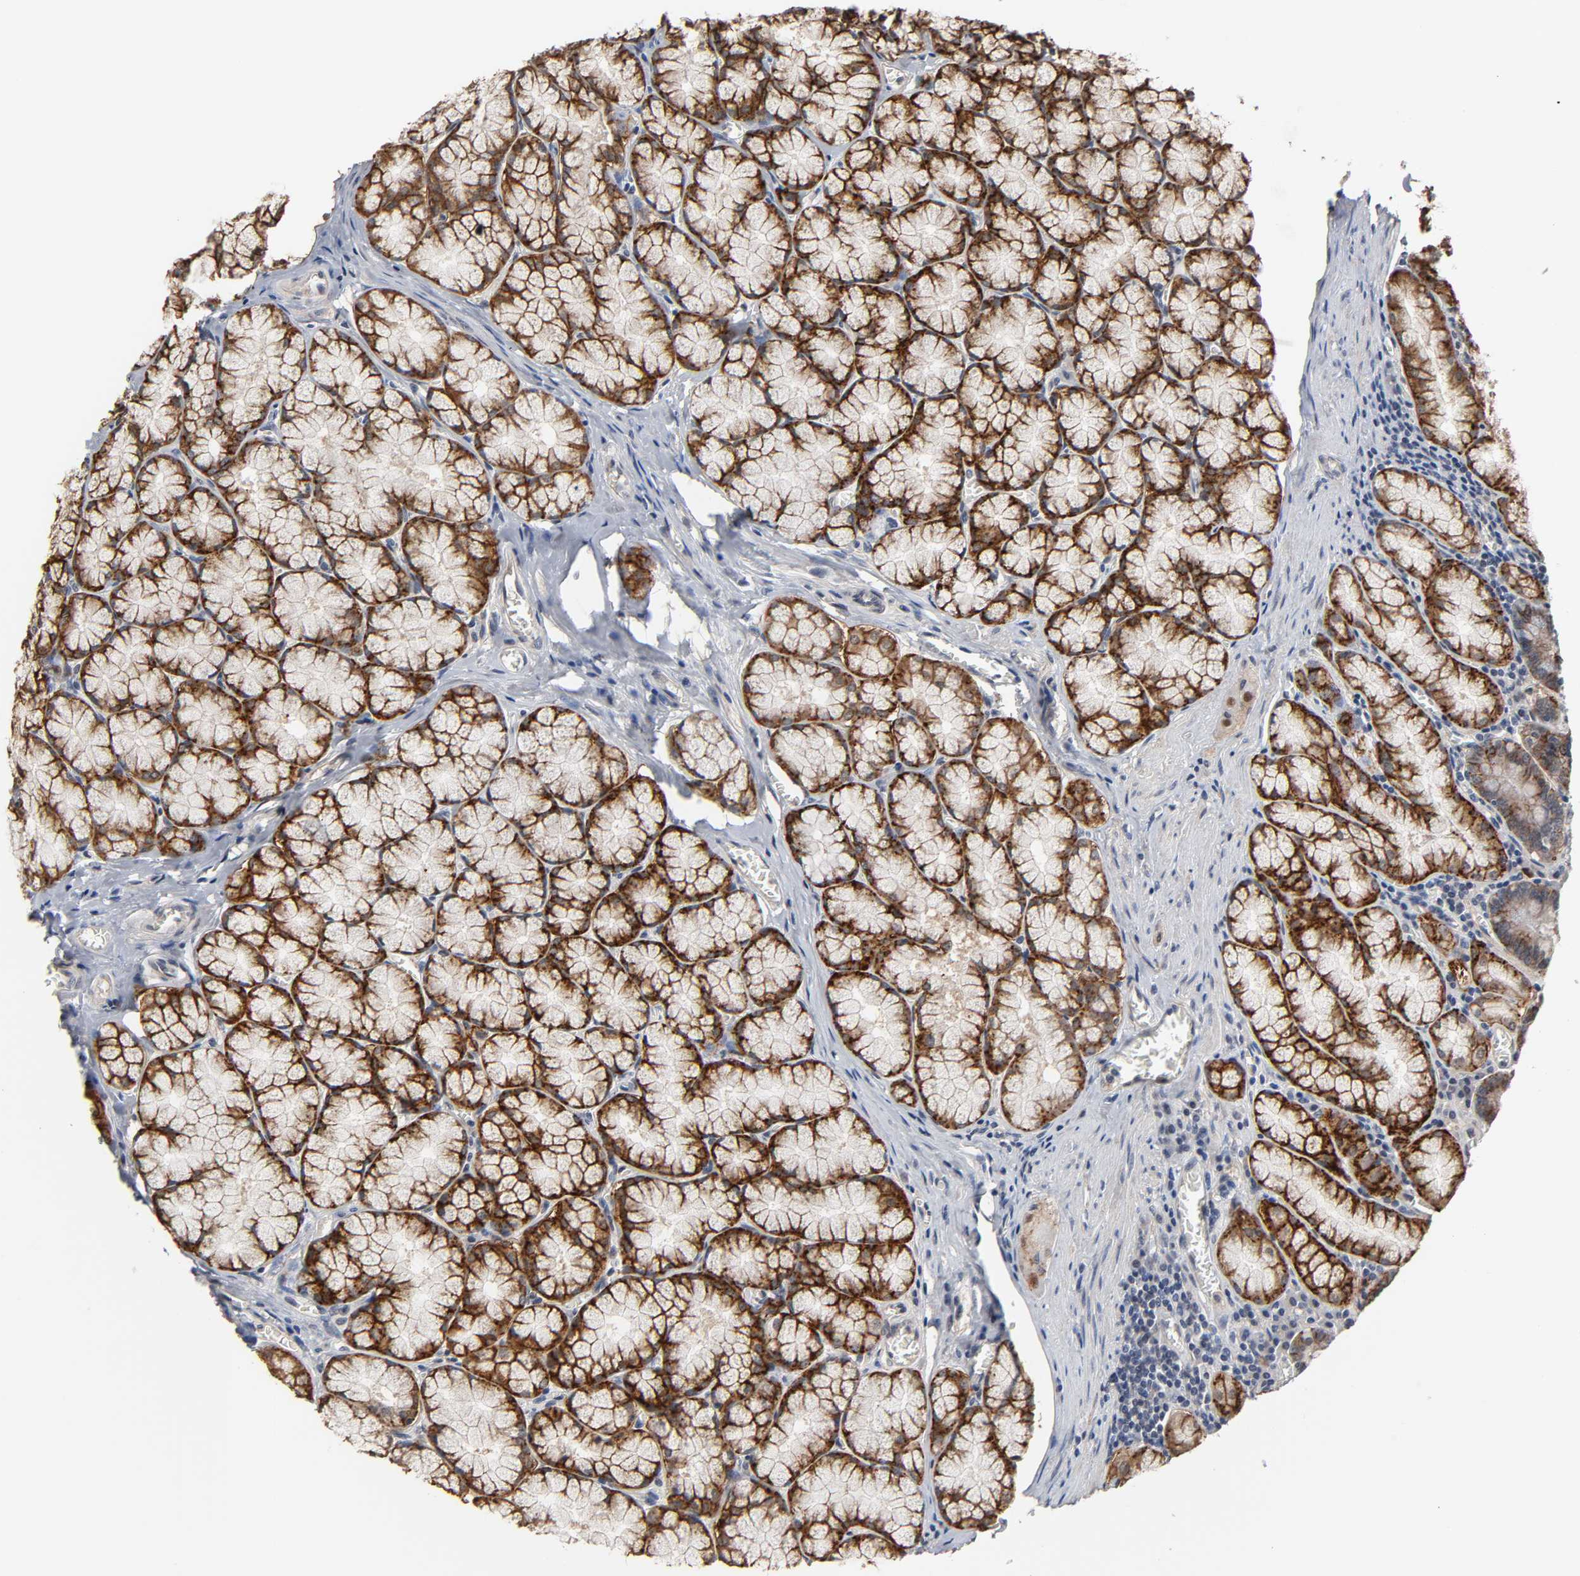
{"staining": {"intensity": "strong", "quantity": ">75%", "location": "cytoplasmic/membranous"}, "tissue": "stomach", "cell_type": "Glandular cells", "image_type": "normal", "snomed": [{"axis": "morphology", "description": "Normal tissue, NOS"}, {"axis": "topography", "description": "Stomach, lower"}], "caption": "A histopathology image of stomach stained for a protein shows strong cytoplasmic/membranous brown staining in glandular cells. (DAB (3,3'-diaminobenzidine) = brown stain, brightfield microscopy at high magnification).", "gene": "HTR1E", "patient": {"sex": "male", "age": 56}}